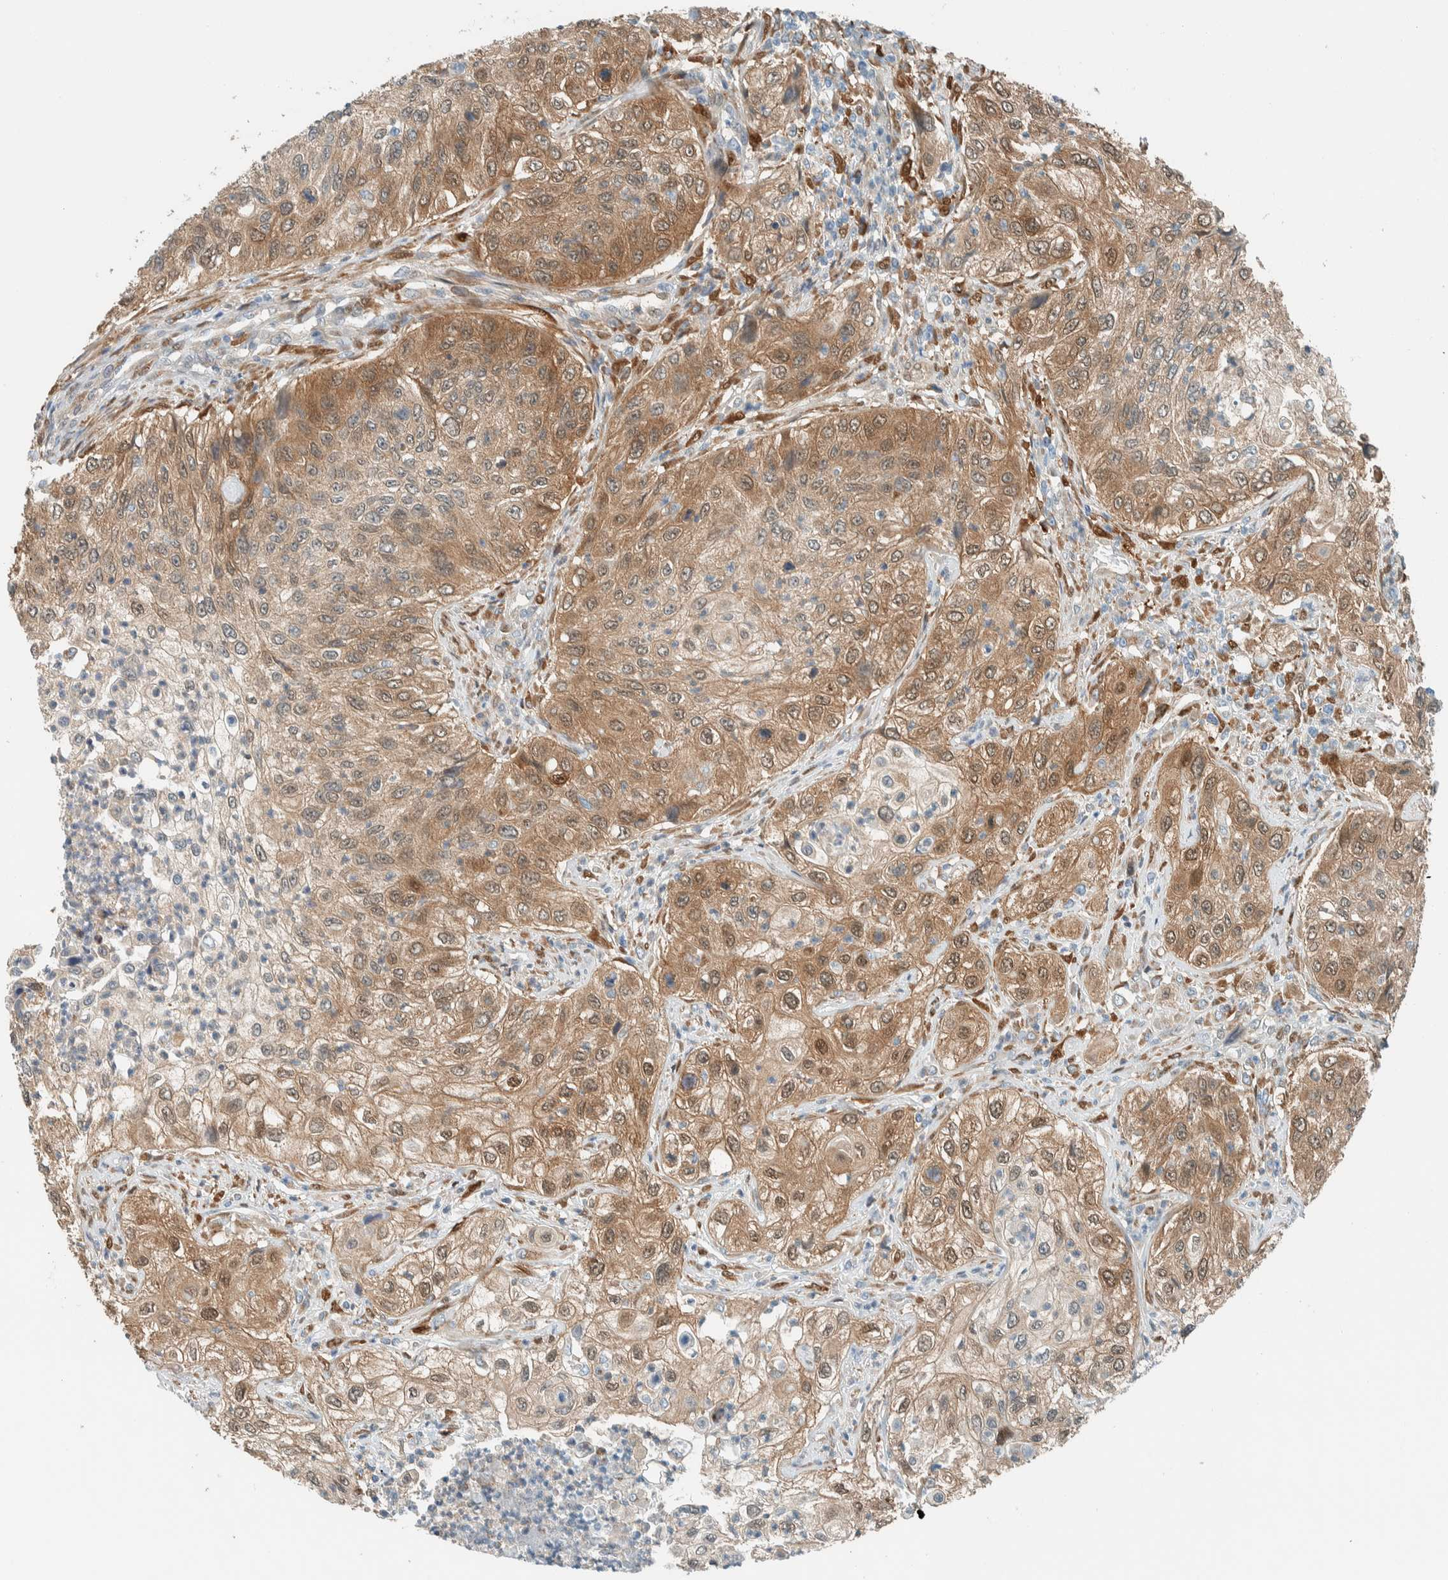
{"staining": {"intensity": "moderate", "quantity": ">75%", "location": "cytoplasmic/membranous,nuclear"}, "tissue": "urothelial cancer", "cell_type": "Tumor cells", "image_type": "cancer", "snomed": [{"axis": "morphology", "description": "Urothelial carcinoma, High grade"}, {"axis": "topography", "description": "Urinary bladder"}], "caption": "DAB immunohistochemical staining of human urothelial cancer shows moderate cytoplasmic/membranous and nuclear protein expression in approximately >75% of tumor cells. (brown staining indicates protein expression, while blue staining denotes nuclei).", "gene": "NXN", "patient": {"sex": "female", "age": 60}}